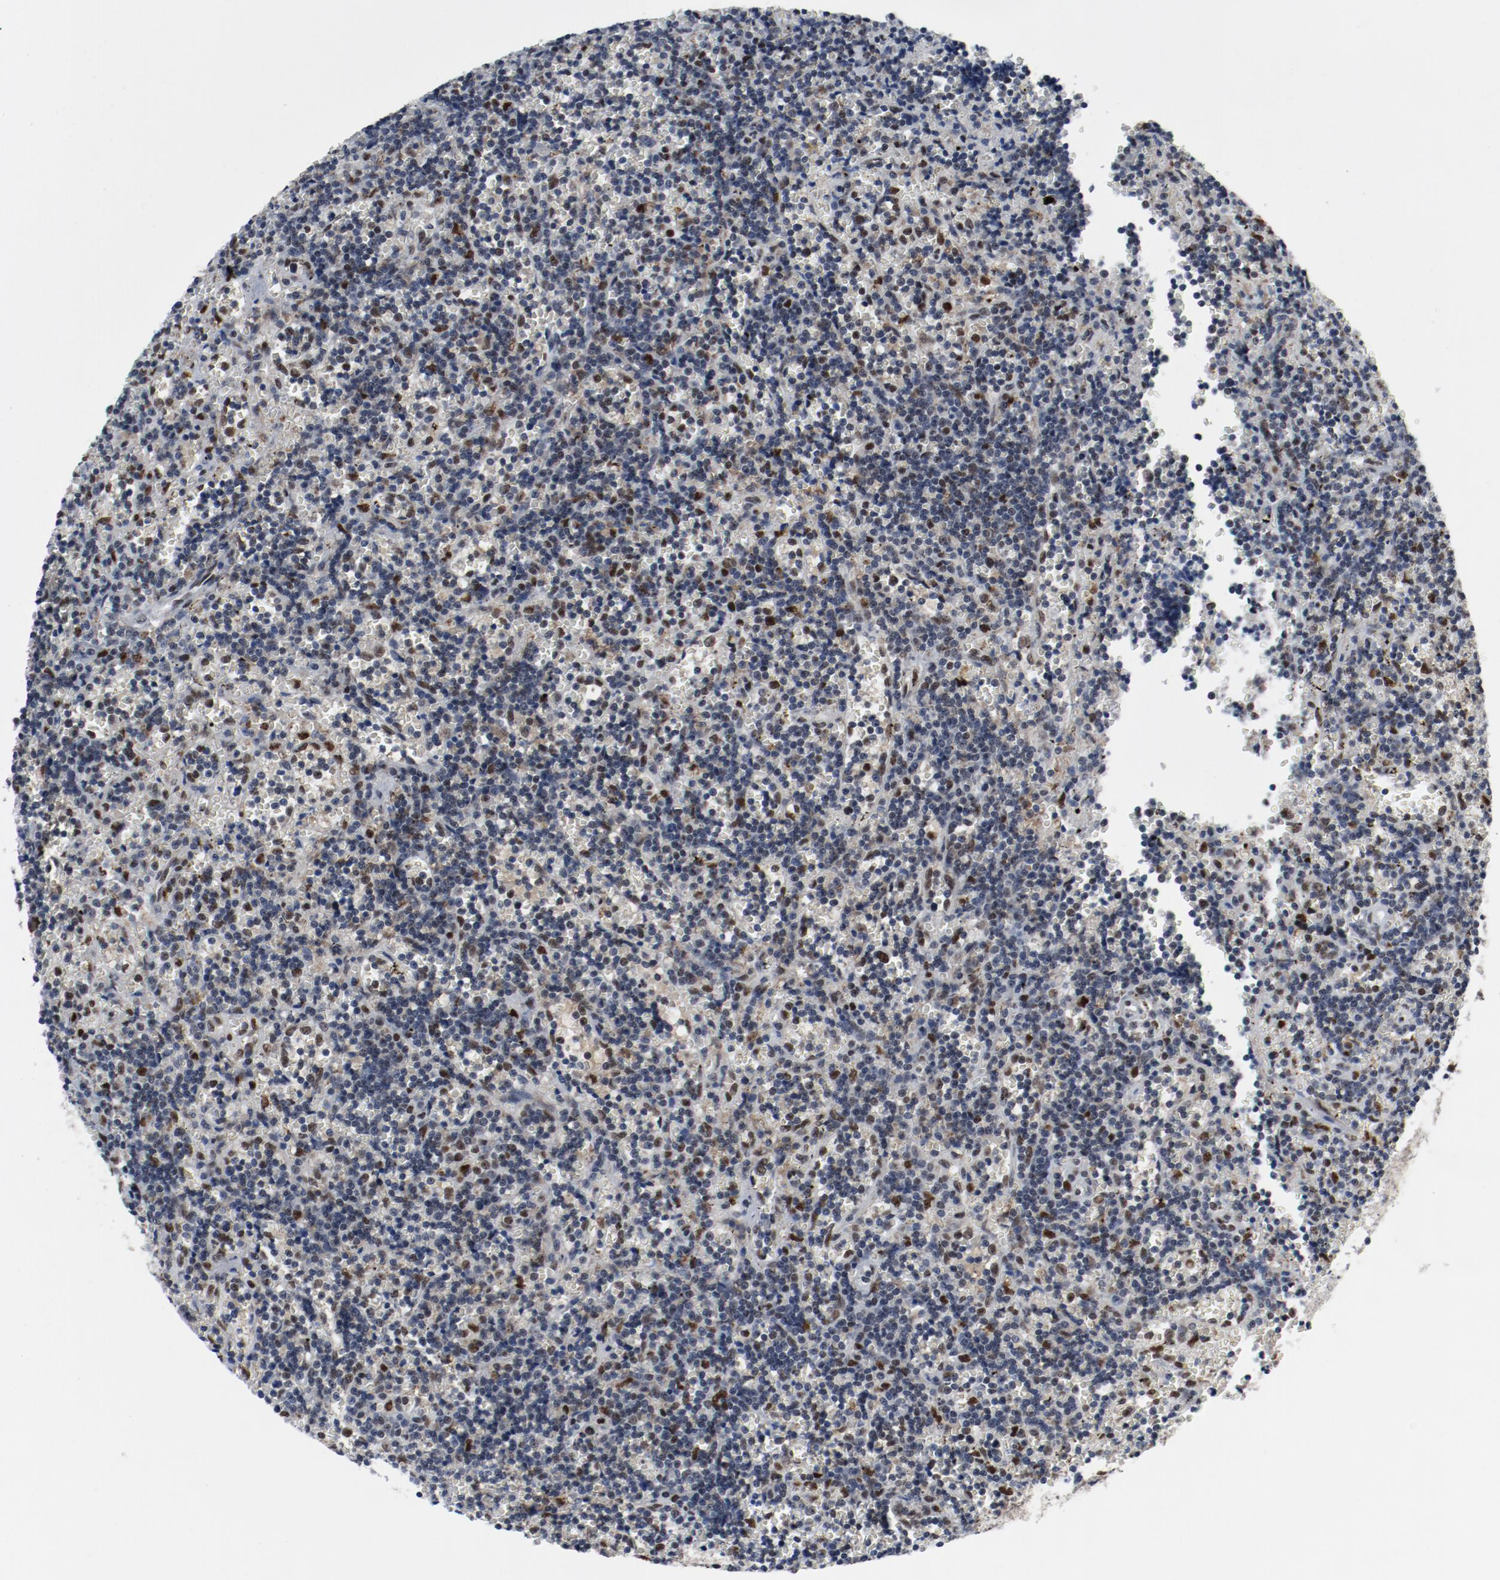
{"staining": {"intensity": "moderate", "quantity": "25%-75%", "location": "nuclear"}, "tissue": "lymphoma", "cell_type": "Tumor cells", "image_type": "cancer", "snomed": [{"axis": "morphology", "description": "Malignant lymphoma, non-Hodgkin's type, Low grade"}, {"axis": "topography", "description": "Spleen"}], "caption": "This histopathology image exhibits immunohistochemistry (IHC) staining of human lymphoma, with medium moderate nuclear staining in approximately 25%-75% of tumor cells.", "gene": "JMJD6", "patient": {"sex": "male", "age": 60}}